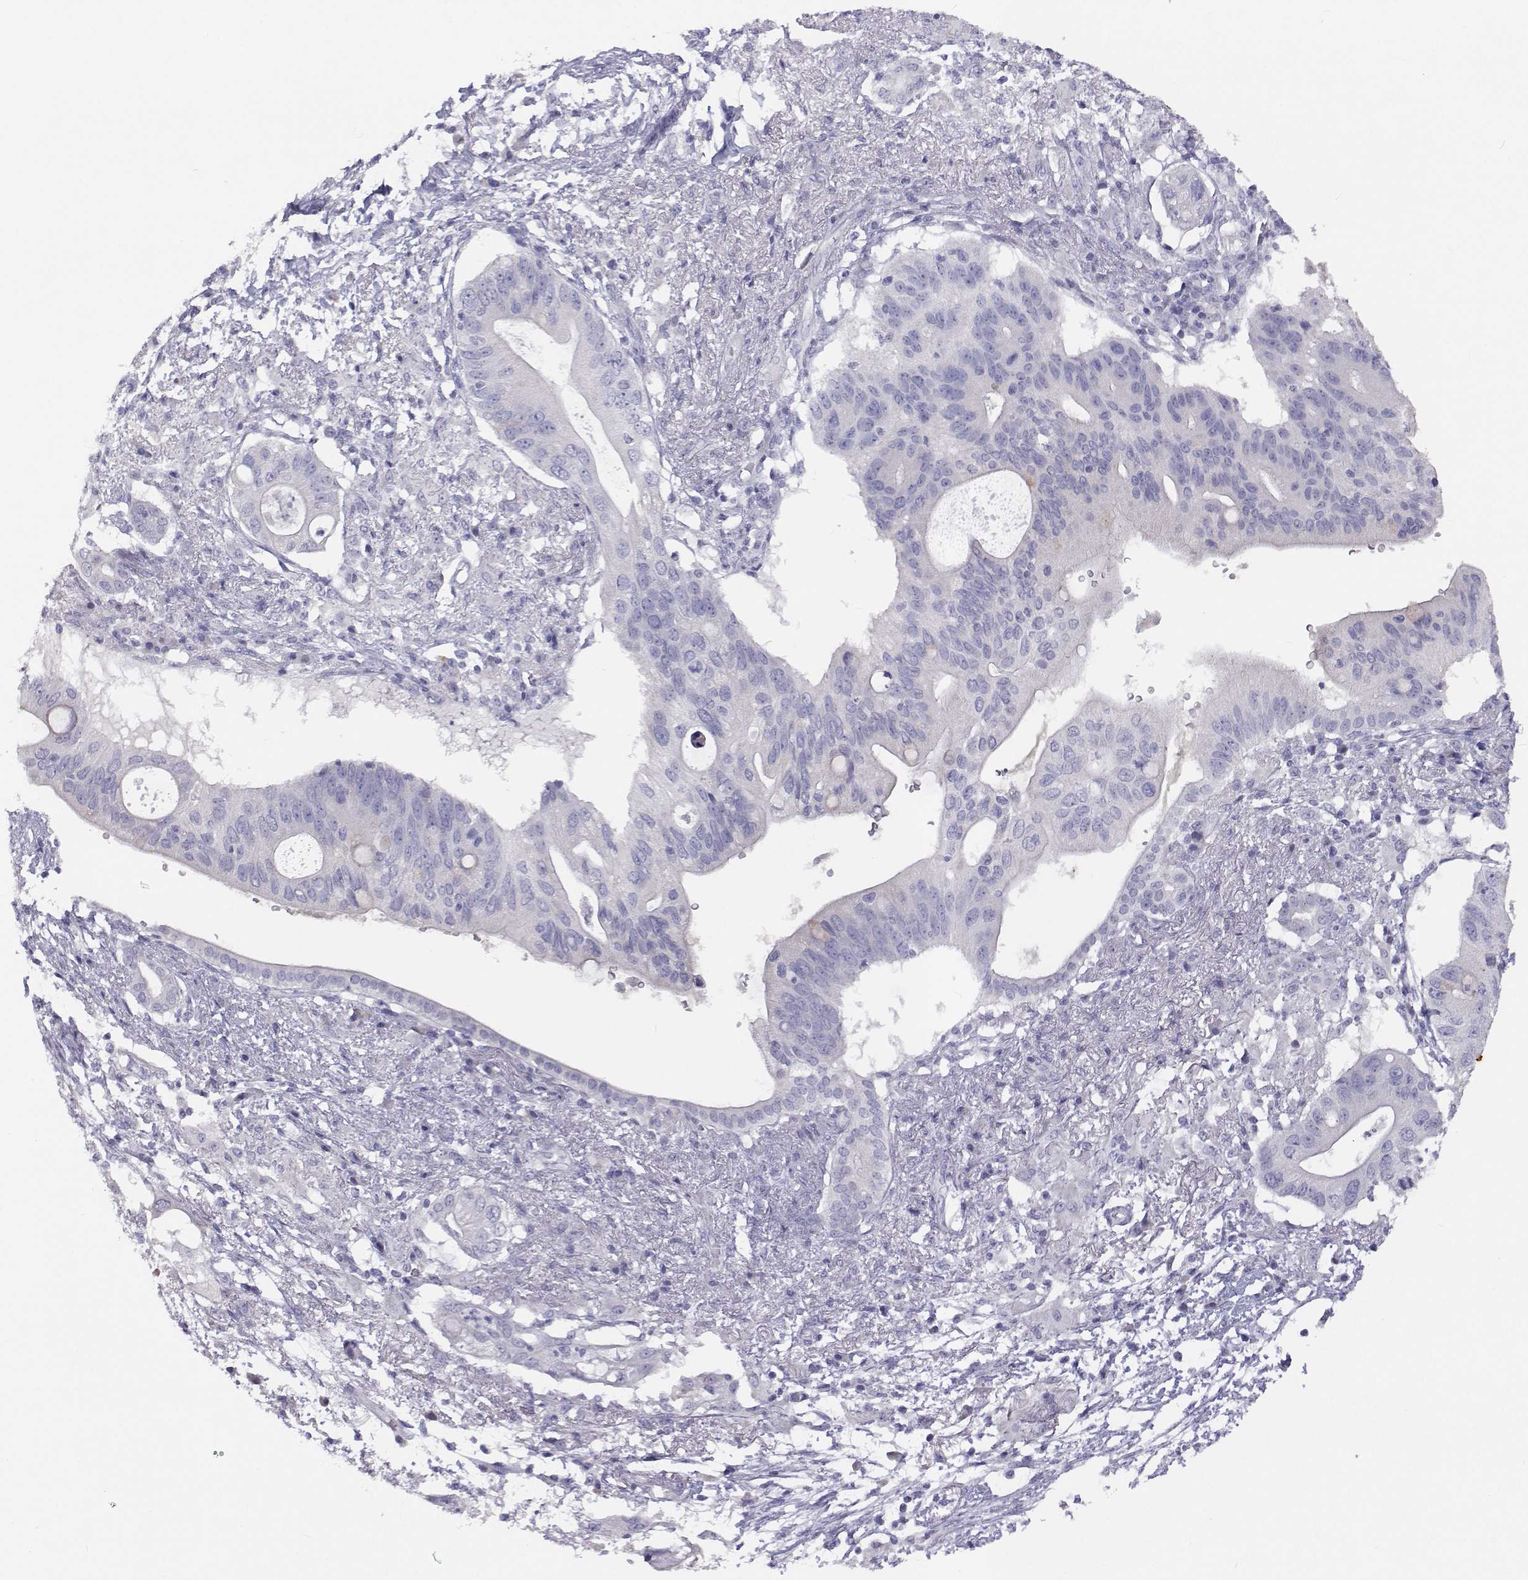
{"staining": {"intensity": "negative", "quantity": "none", "location": "none"}, "tissue": "pancreatic cancer", "cell_type": "Tumor cells", "image_type": "cancer", "snomed": [{"axis": "morphology", "description": "Adenocarcinoma, NOS"}, {"axis": "topography", "description": "Pancreas"}], "caption": "This is a image of immunohistochemistry (IHC) staining of pancreatic cancer (adenocarcinoma), which shows no expression in tumor cells. Nuclei are stained in blue.", "gene": "ANKRD65", "patient": {"sex": "female", "age": 72}}